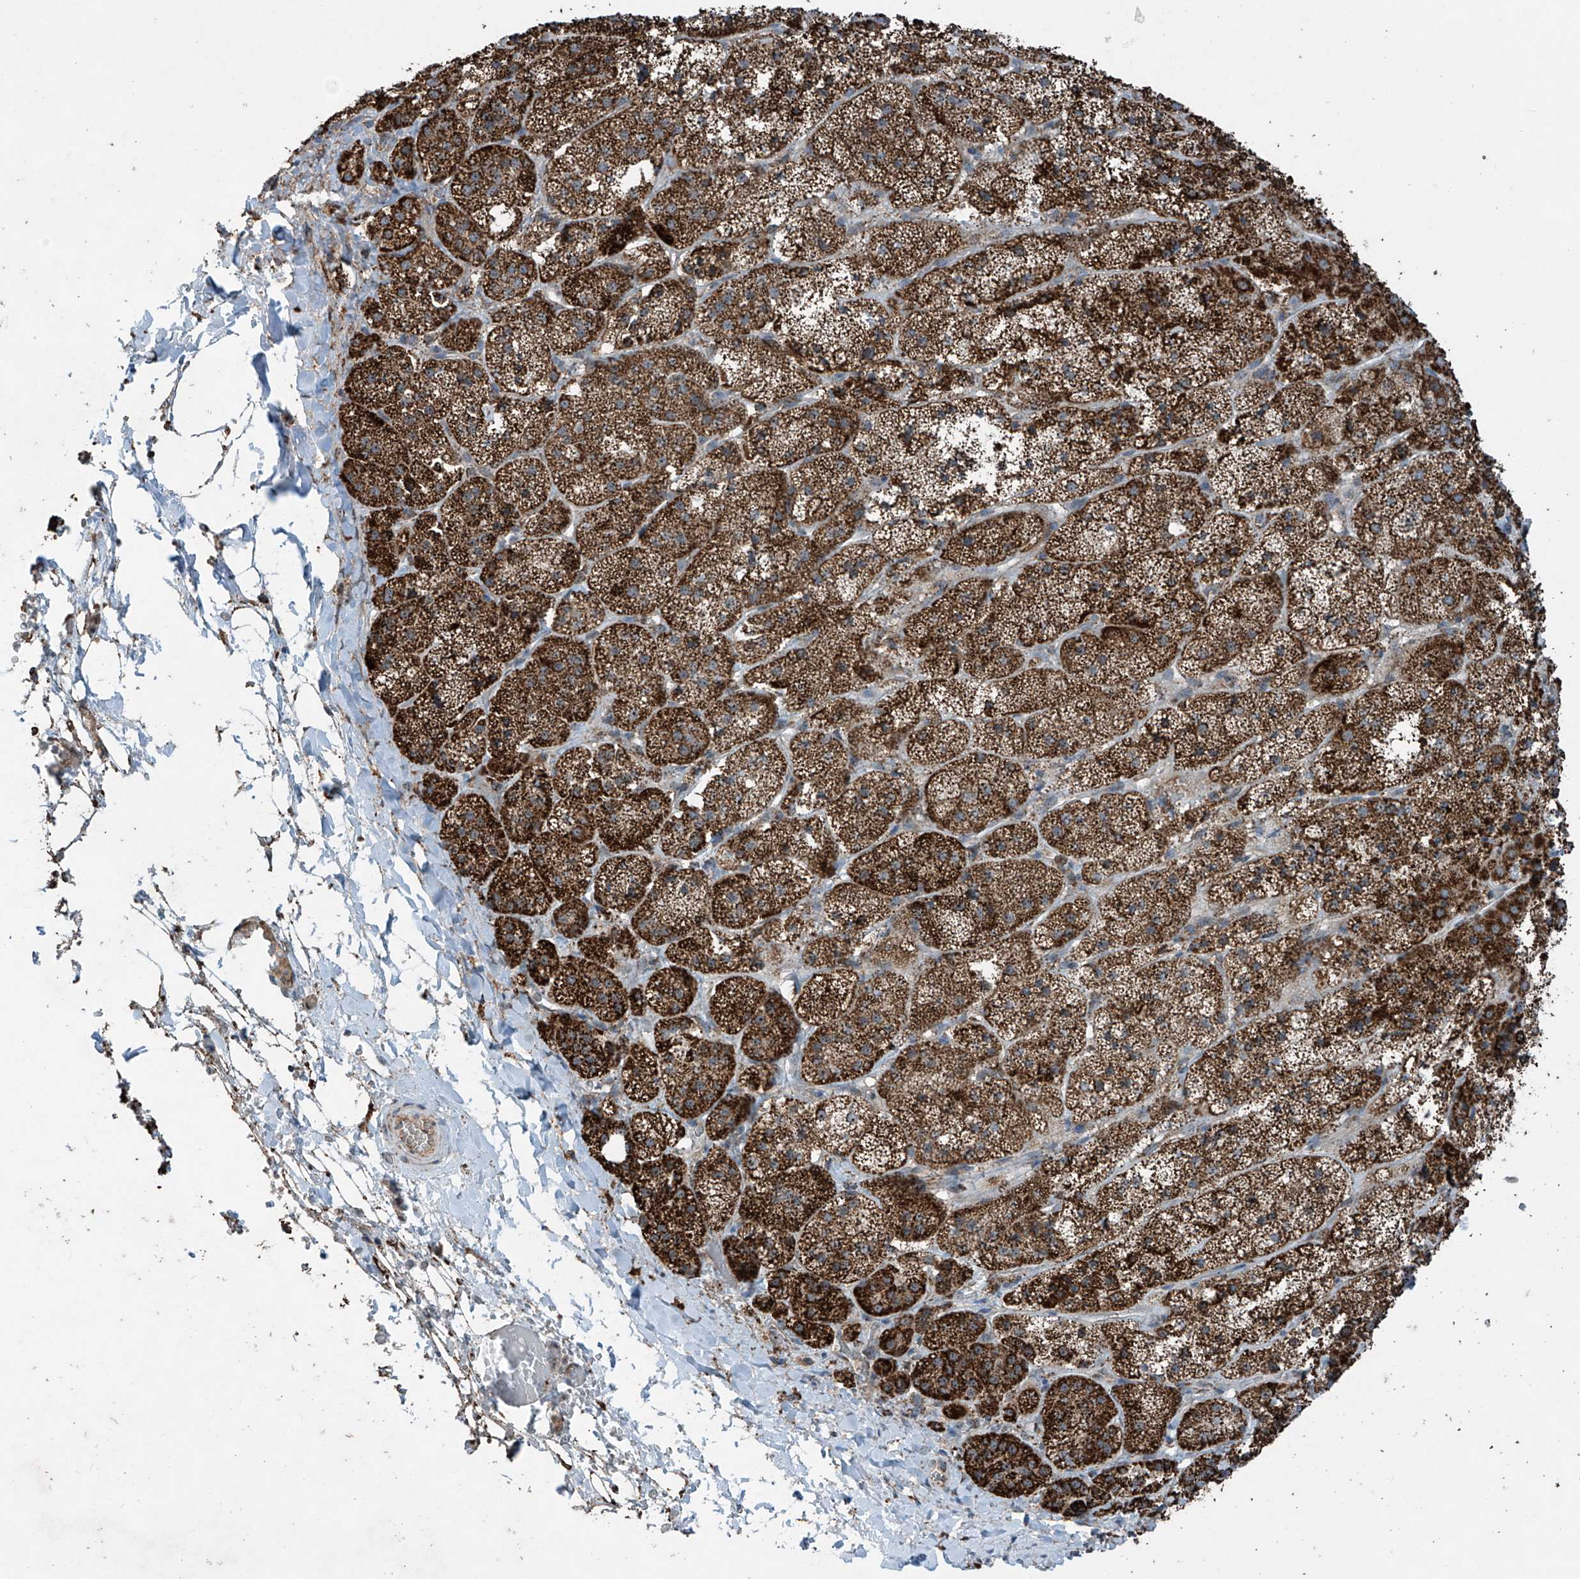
{"staining": {"intensity": "strong", "quantity": ">75%", "location": "cytoplasmic/membranous"}, "tissue": "adrenal gland", "cell_type": "Glandular cells", "image_type": "normal", "snomed": [{"axis": "morphology", "description": "Normal tissue, NOS"}, {"axis": "topography", "description": "Adrenal gland"}], "caption": "Brown immunohistochemical staining in unremarkable human adrenal gland exhibits strong cytoplasmic/membranous positivity in about >75% of glandular cells.", "gene": "SAMD3", "patient": {"sex": "female", "age": 44}}